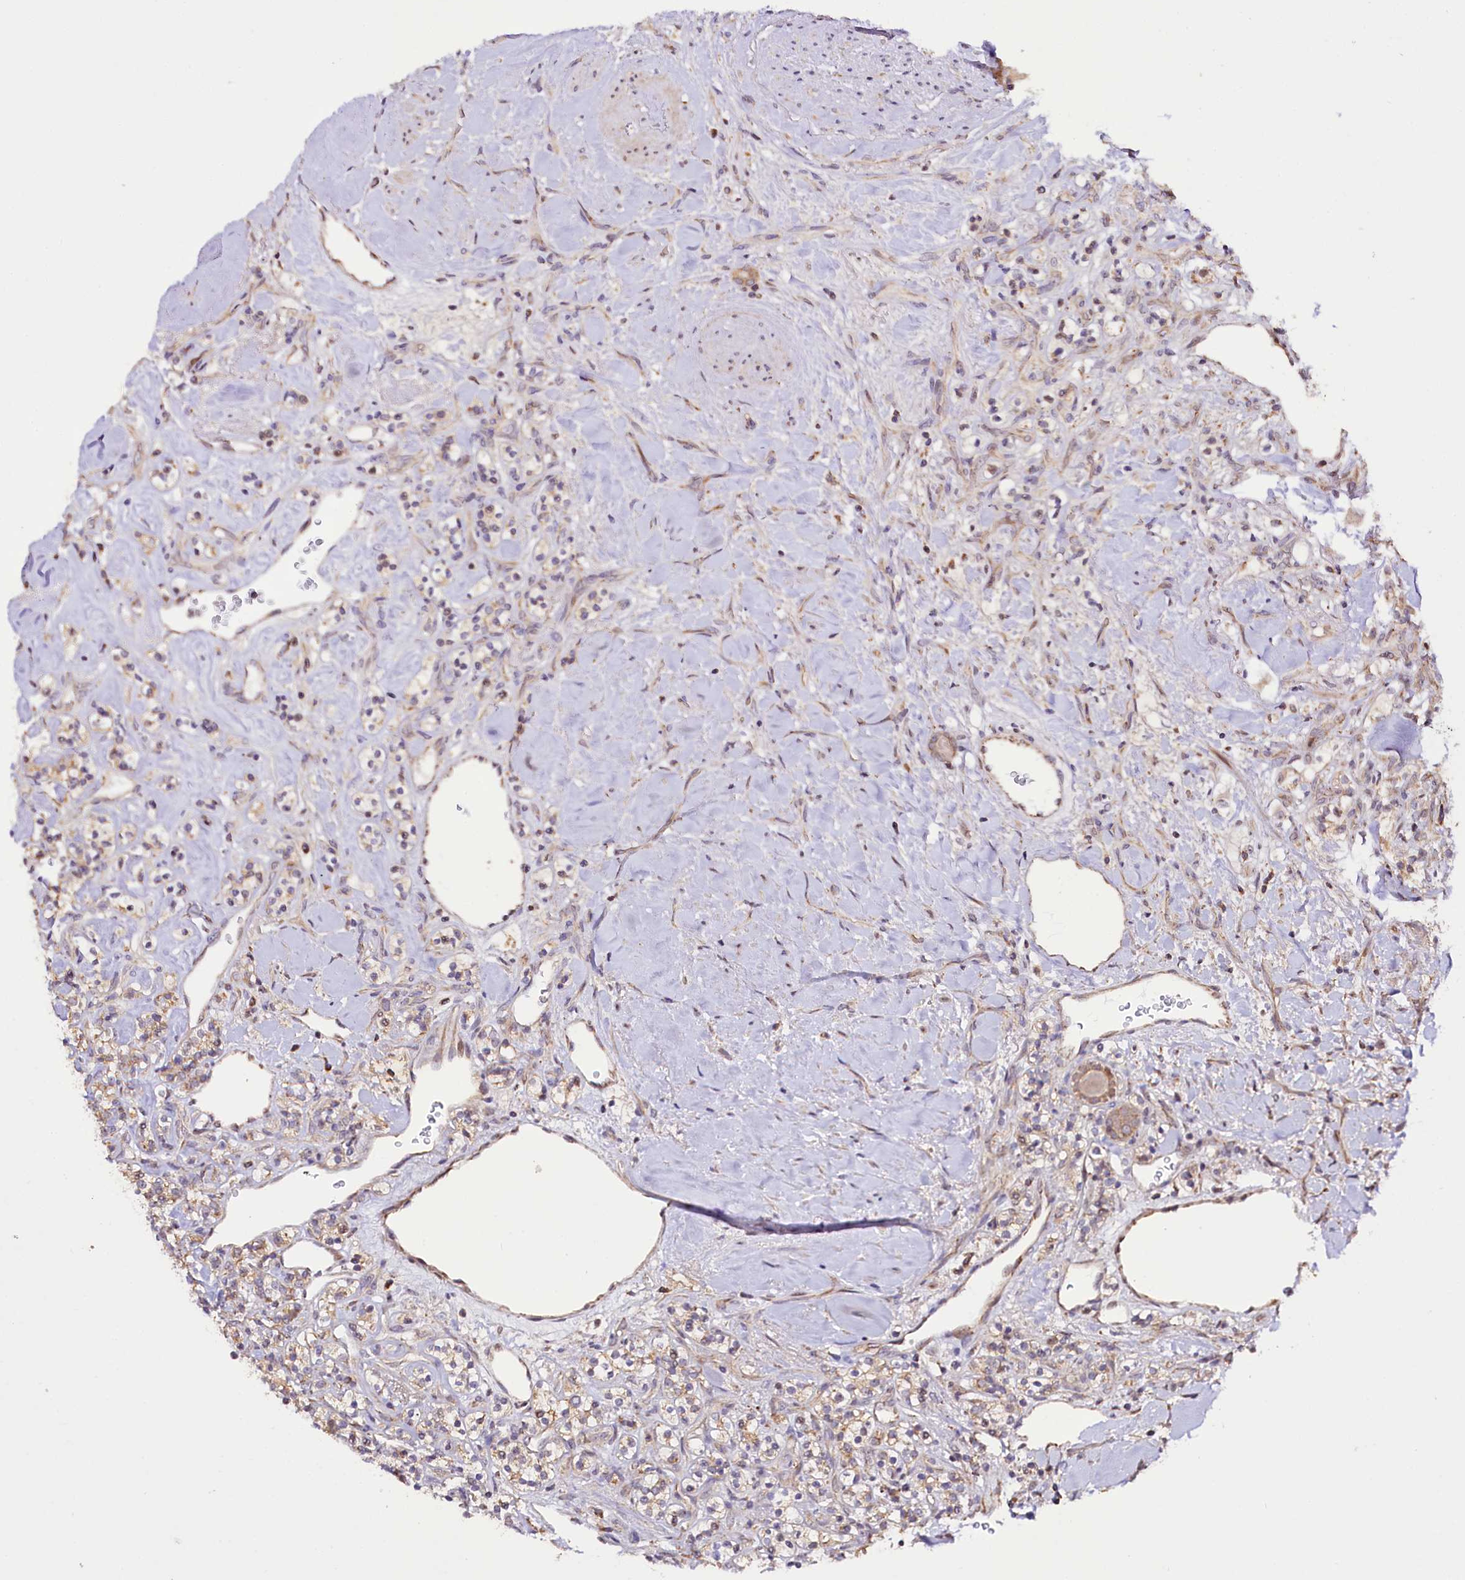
{"staining": {"intensity": "moderate", "quantity": "<25%", "location": "cytoplasmic/membranous"}, "tissue": "renal cancer", "cell_type": "Tumor cells", "image_type": "cancer", "snomed": [{"axis": "morphology", "description": "Adenocarcinoma, NOS"}, {"axis": "topography", "description": "Kidney"}], "caption": "Protein staining exhibits moderate cytoplasmic/membranous expression in approximately <25% of tumor cells in renal adenocarcinoma.", "gene": "ST7", "patient": {"sex": "male", "age": 77}}